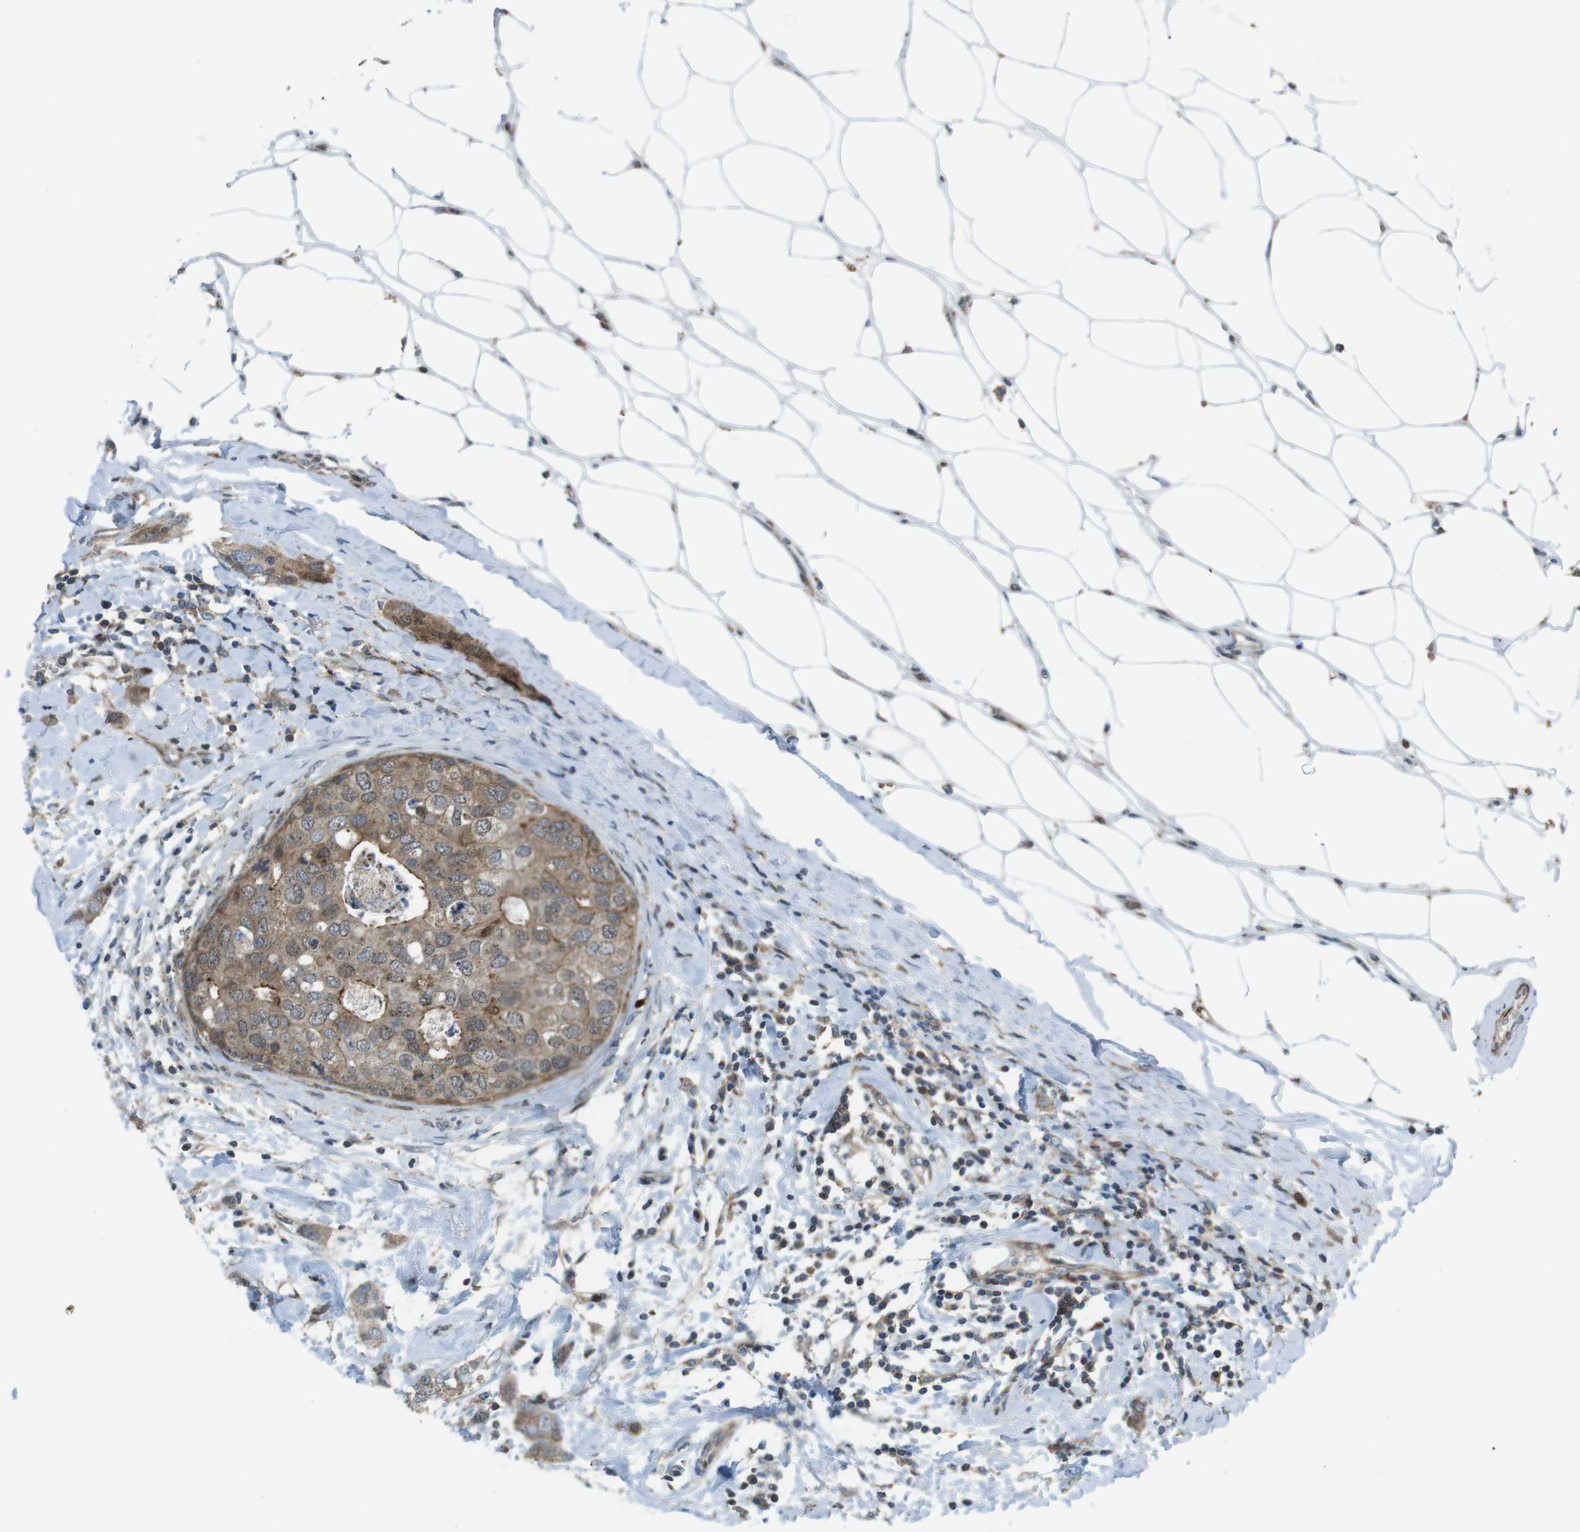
{"staining": {"intensity": "moderate", "quantity": ">75%", "location": "cytoplasmic/membranous"}, "tissue": "breast cancer", "cell_type": "Tumor cells", "image_type": "cancer", "snomed": [{"axis": "morphology", "description": "Duct carcinoma"}, {"axis": "topography", "description": "Breast"}], "caption": "Brown immunohistochemical staining in breast cancer demonstrates moderate cytoplasmic/membranous positivity in approximately >75% of tumor cells.", "gene": "CUL7", "patient": {"sex": "female", "age": 50}}